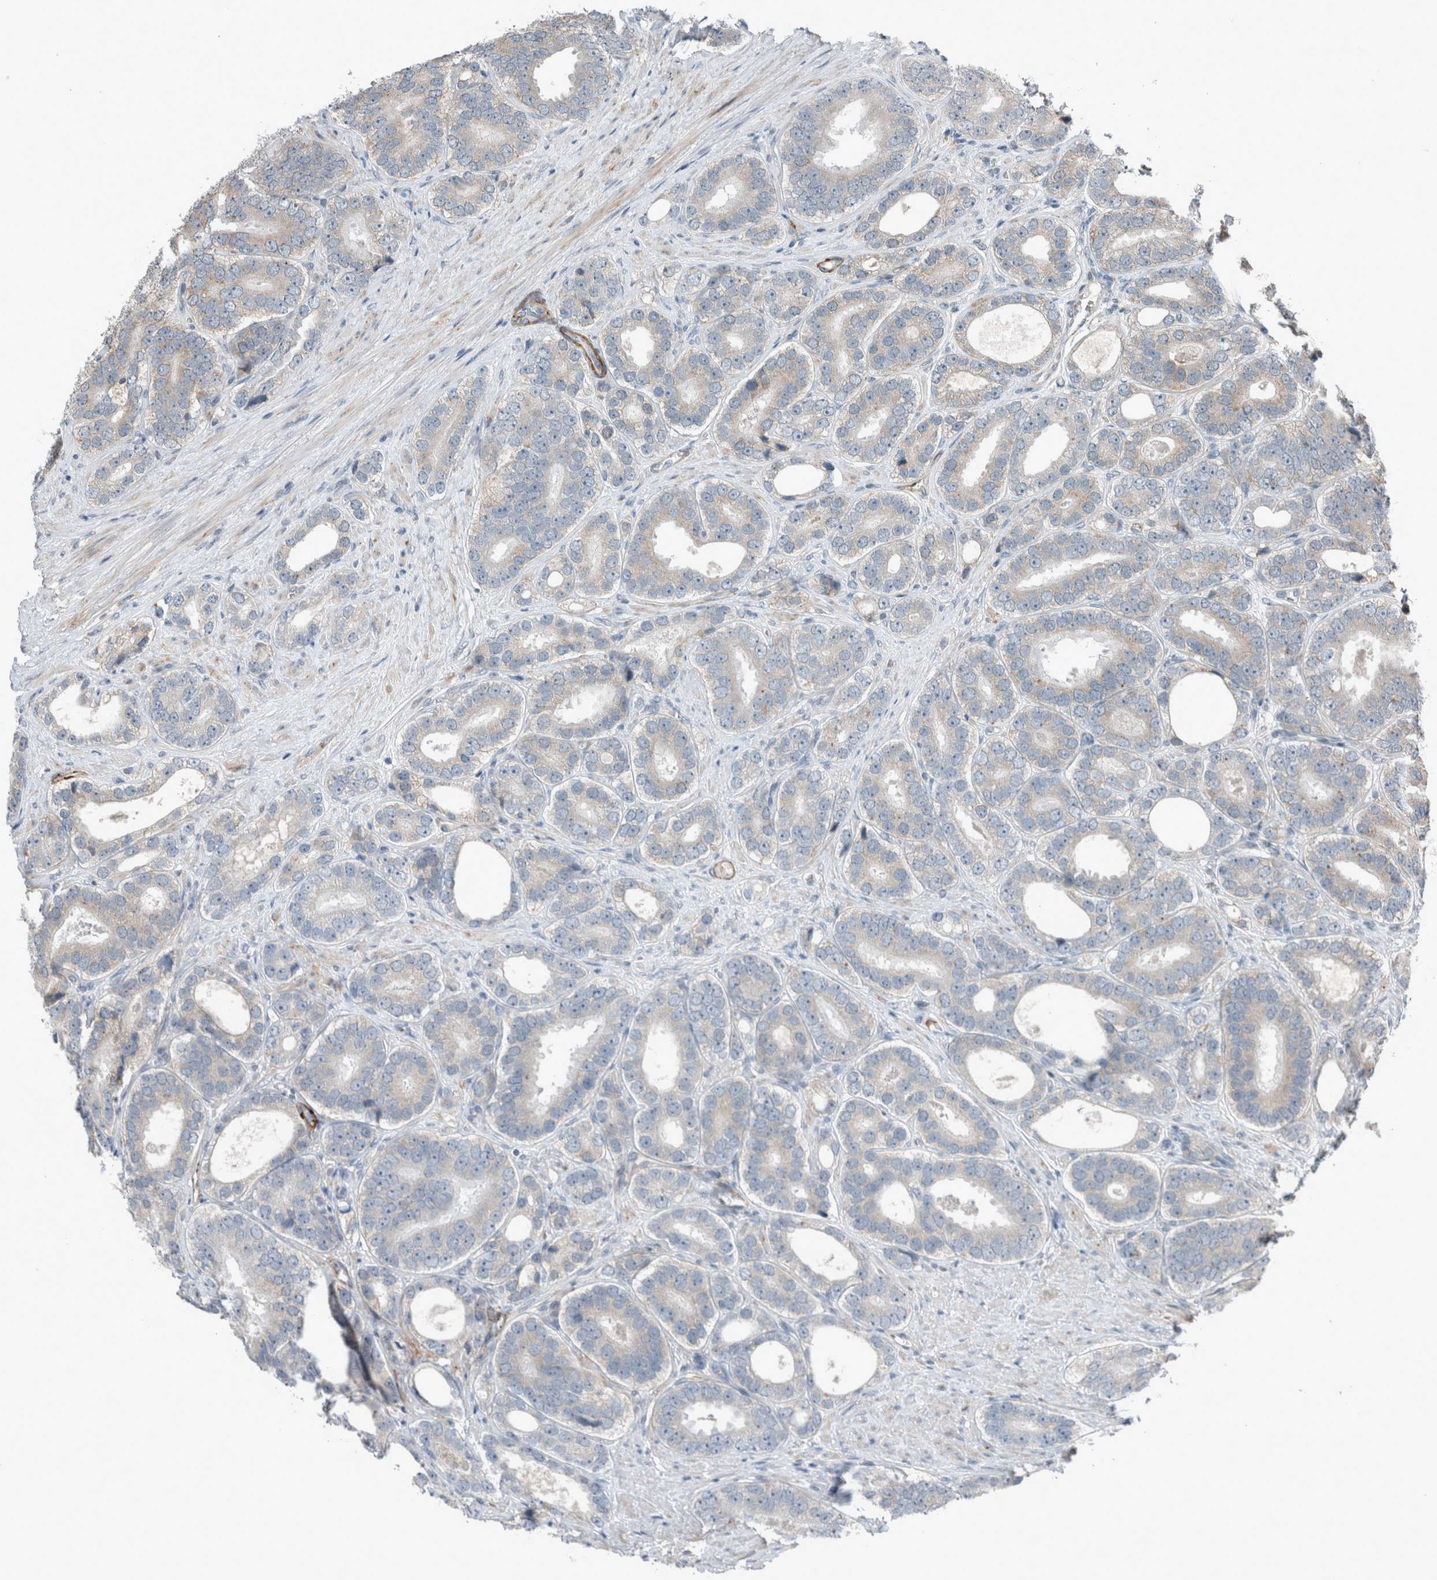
{"staining": {"intensity": "weak", "quantity": "<25%", "location": "cytoplasmic/membranous"}, "tissue": "prostate cancer", "cell_type": "Tumor cells", "image_type": "cancer", "snomed": [{"axis": "morphology", "description": "Adenocarcinoma, High grade"}, {"axis": "topography", "description": "Prostate"}], "caption": "DAB immunohistochemical staining of human prostate adenocarcinoma (high-grade) demonstrates no significant expression in tumor cells.", "gene": "JADE2", "patient": {"sex": "male", "age": 56}}